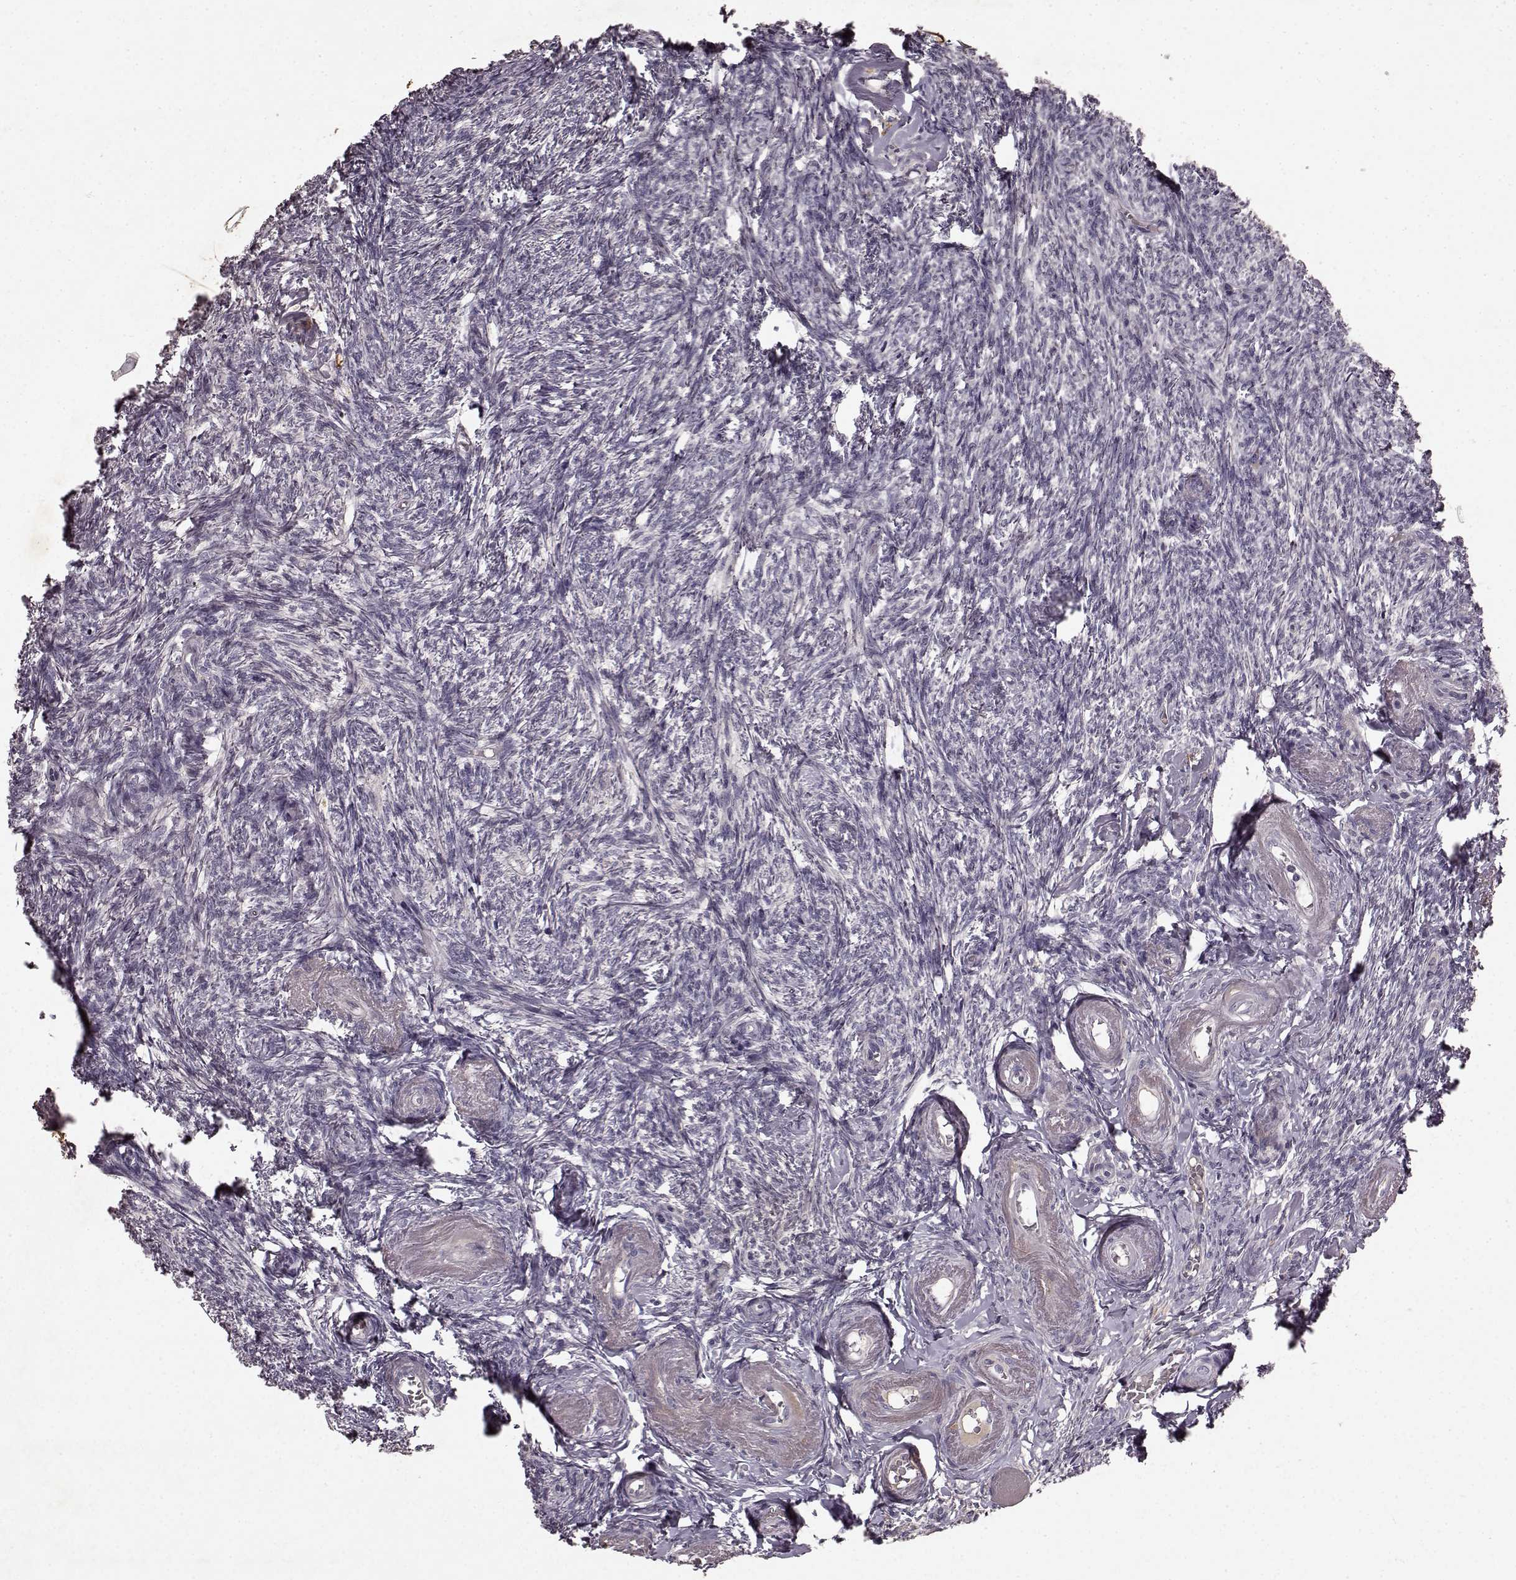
{"staining": {"intensity": "negative", "quantity": "none", "location": "none"}, "tissue": "ovary", "cell_type": "Ovarian stroma cells", "image_type": "normal", "snomed": [{"axis": "morphology", "description": "Normal tissue, NOS"}, {"axis": "topography", "description": "Ovary"}], "caption": "A high-resolution micrograph shows immunohistochemistry (IHC) staining of unremarkable ovary, which exhibits no significant staining in ovarian stroma cells.", "gene": "SLC22A18", "patient": {"sex": "female", "age": 72}}